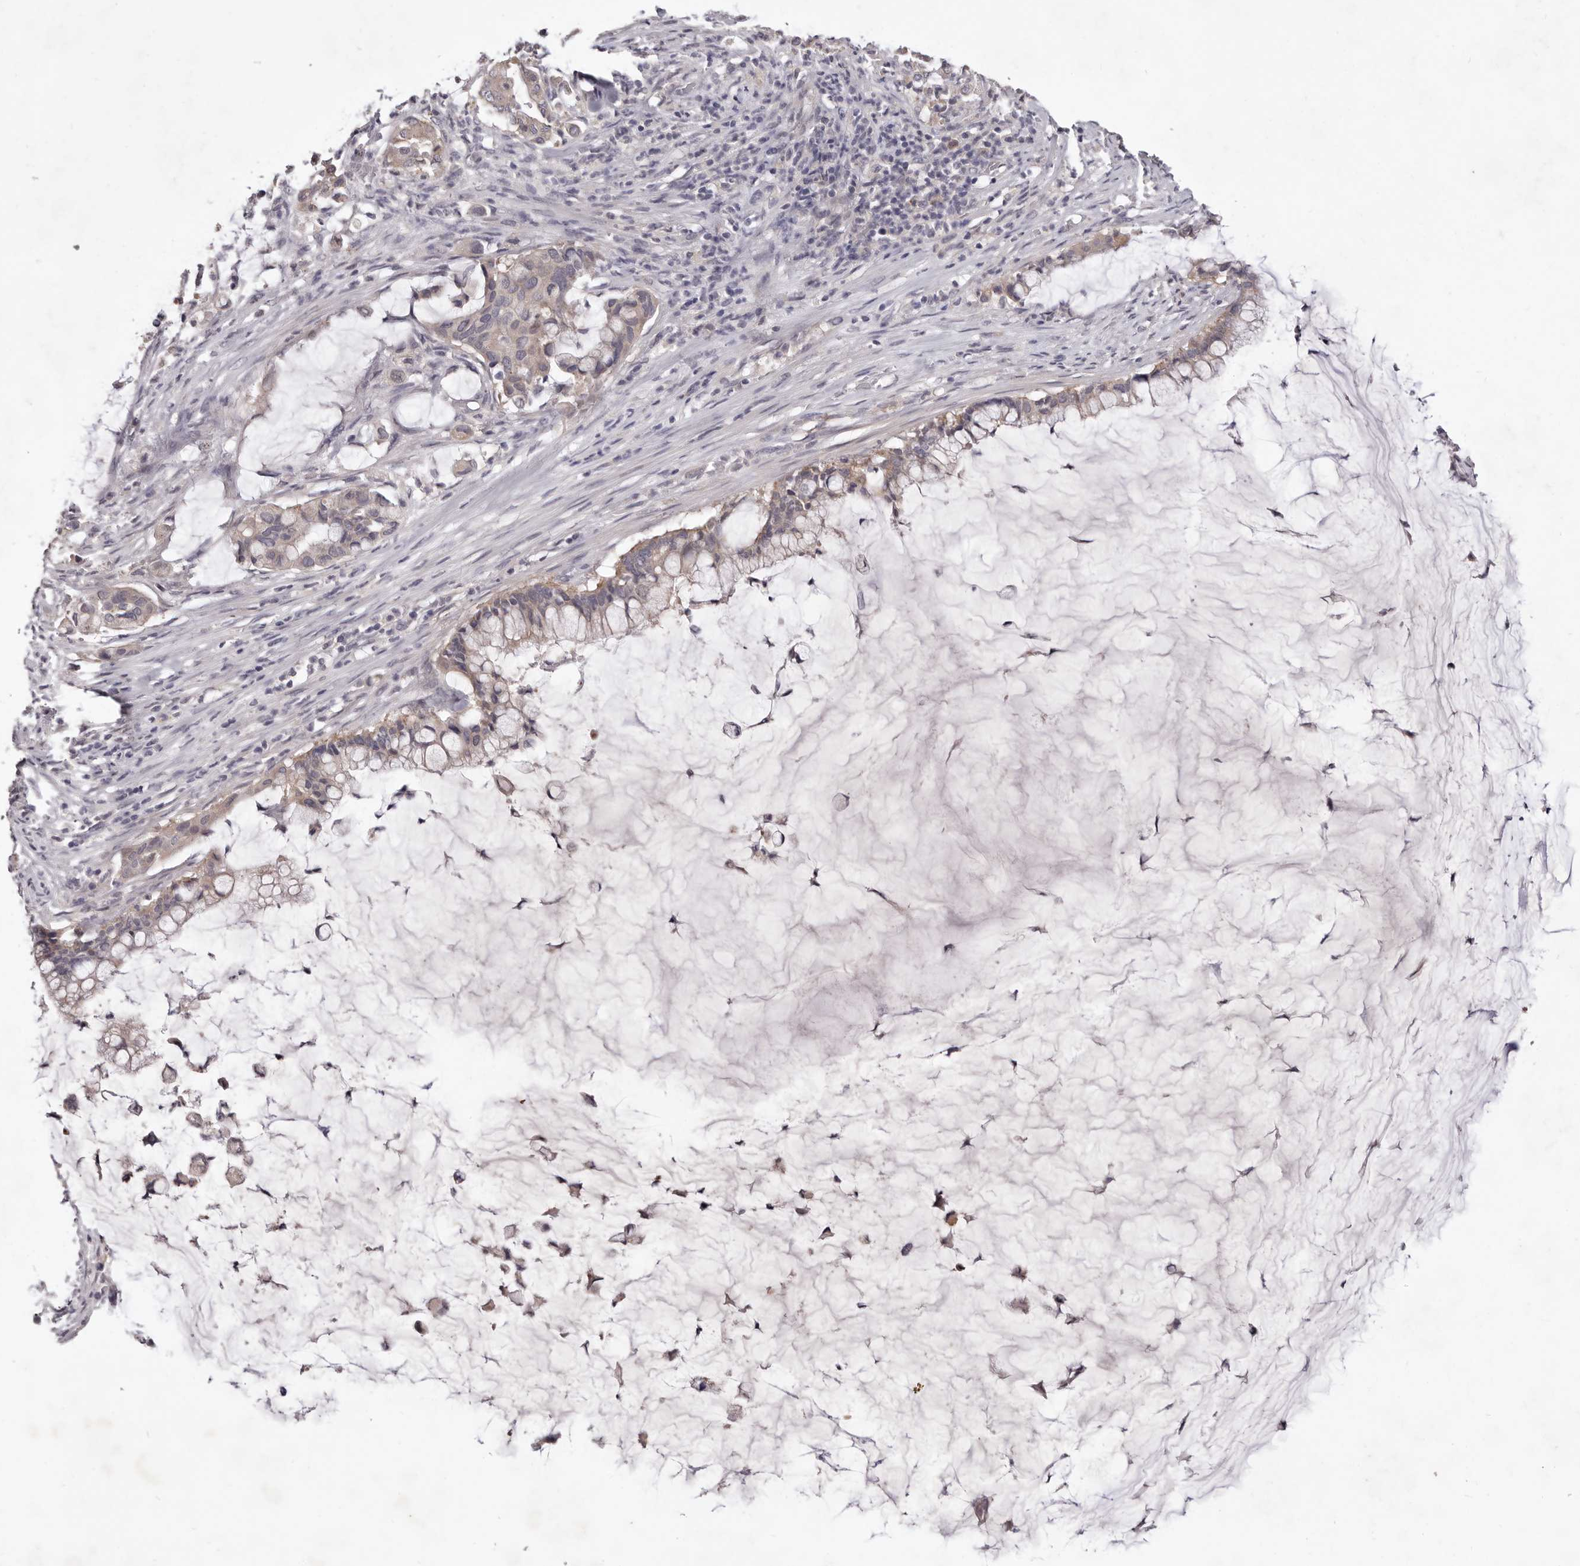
{"staining": {"intensity": "weak", "quantity": ">75%", "location": "cytoplasmic/membranous"}, "tissue": "pancreatic cancer", "cell_type": "Tumor cells", "image_type": "cancer", "snomed": [{"axis": "morphology", "description": "Adenocarcinoma, NOS"}, {"axis": "topography", "description": "Pancreas"}], "caption": "High-magnification brightfield microscopy of pancreatic cancer stained with DAB (brown) and counterstained with hematoxylin (blue). tumor cells exhibit weak cytoplasmic/membranous expression is appreciated in approximately>75% of cells.", "gene": "GARNL3", "patient": {"sex": "male", "age": 41}}